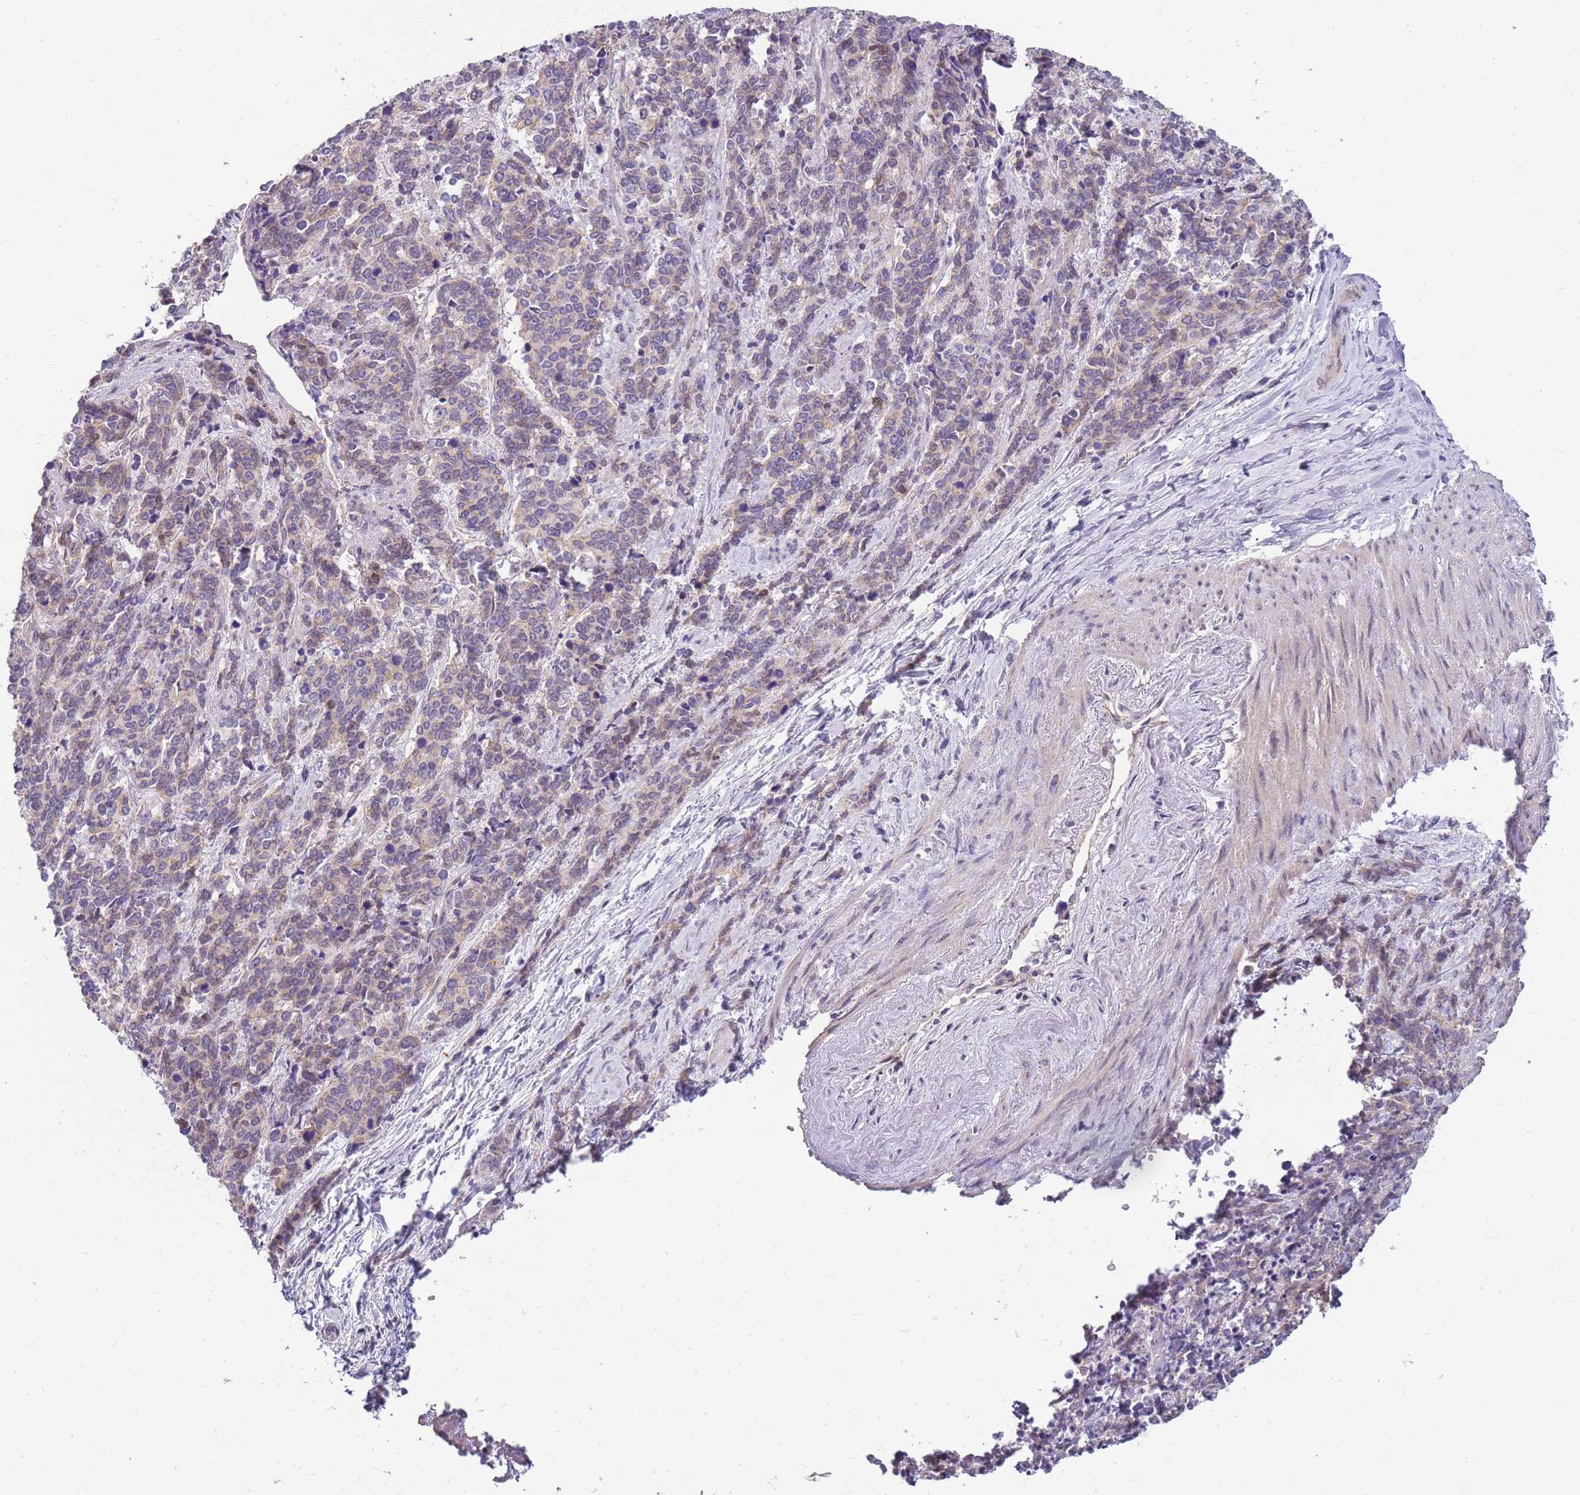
{"staining": {"intensity": "weak", "quantity": "<25%", "location": "cytoplasmic/membranous"}, "tissue": "cervical cancer", "cell_type": "Tumor cells", "image_type": "cancer", "snomed": [{"axis": "morphology", "description": "Squamous cell carcinoma, NOS"}, {"axis": "topography", "description": "Cervix"}], "caption": "The photomicrograph exhibits no significant expression in tumor cells of squamous cell carcinoma (cervical).", "gene": "CLBA1", "patient": {"sex": "female", "age": 60}}